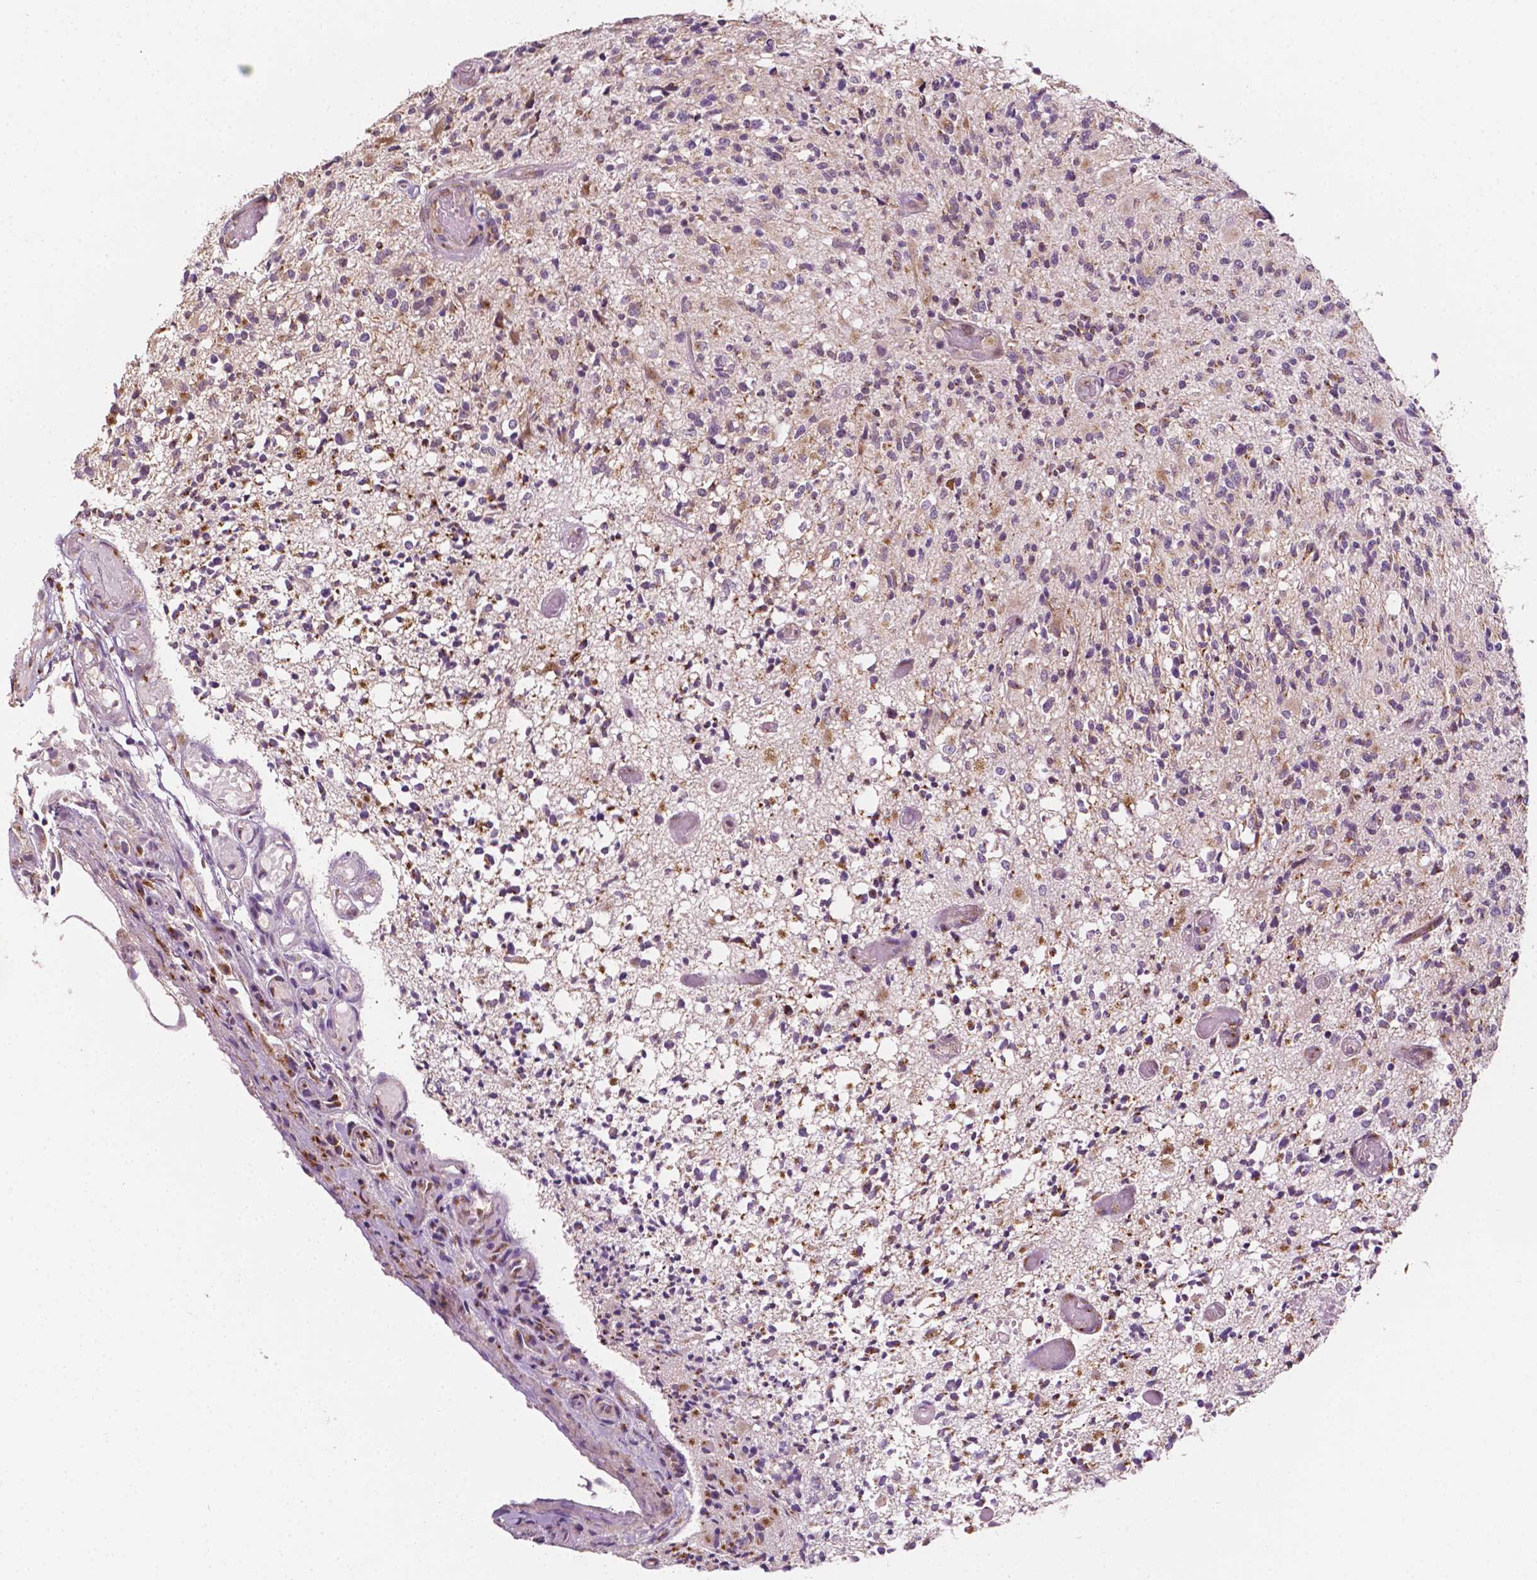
{"staining": {"intensity": "weak", "quantity": "25%-75%", "location": "cytoplasmic/membranous"}, "tissue": "glioma", "cell_type": "Tumor cells", "image_type": "cancer", "snomed": [{"axis": "morphology", "description": "Glioma, malignant, High grade"}, {"axis": "topography", "description": "Brain"}], "caption": "Protein positivity by IHC reveals weak cytoplasmic/membranous expression in approximately 25%-75% of tumor cells in glioma.", "gene": "EBAG9", "patient": {"sex": "female", "age": 63}}